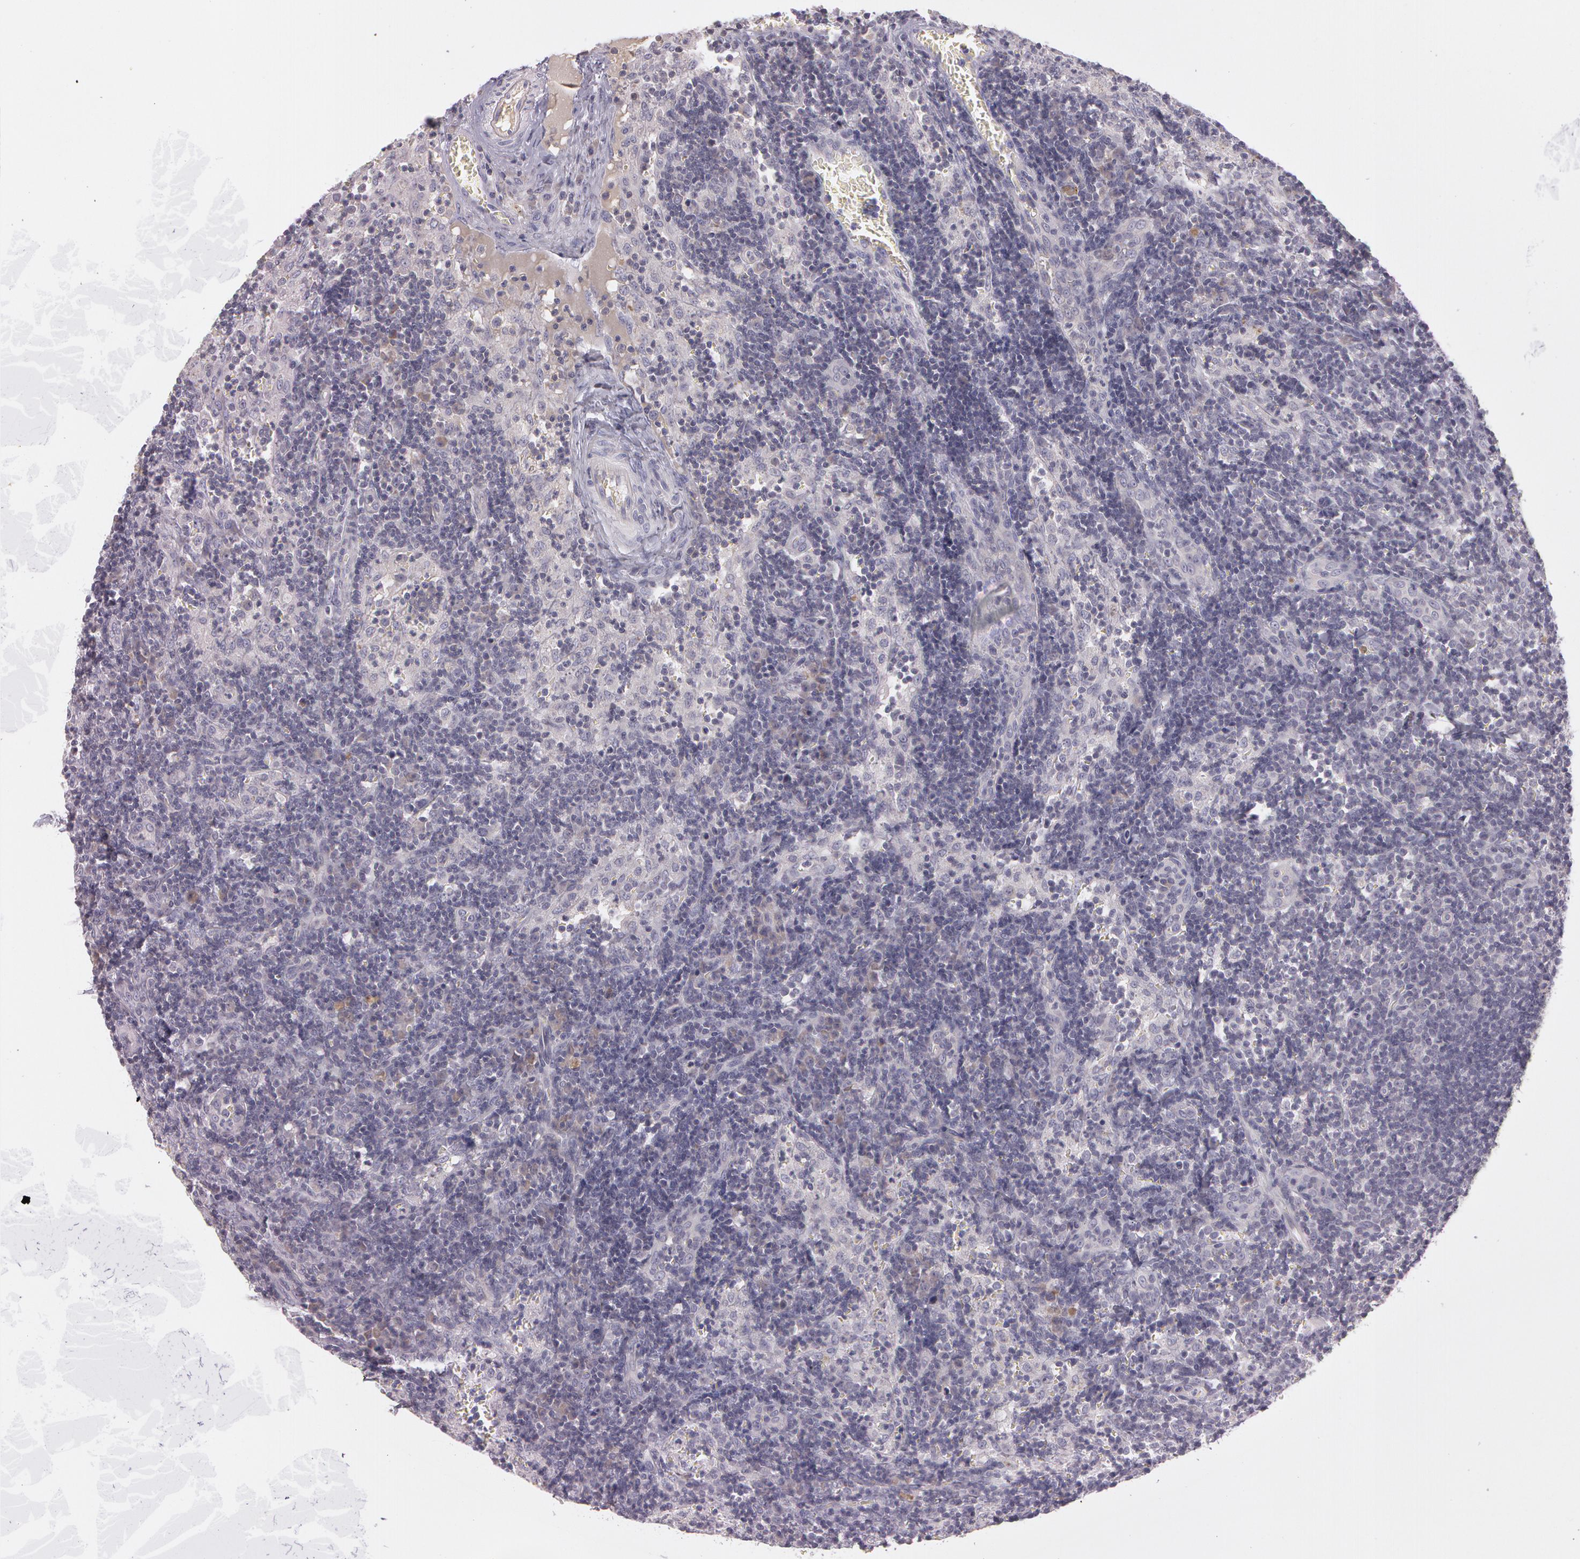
{"staining": {"intensity": "negative", "quantity": "none", "location": "none"}, "tissue": "lymph node", "cell_type": "Germinal center cells", "image_type": "normal", "snomed": [{"axis": "morphology", "description": "Normal tissue, NOS"}, {"axis": "morphology", "description": "Inflammation, NOS"}, {"axis": "topography", "description": "Lymph node"}, {"axis": "topography", "description": "Salivary gland"}], "caption": "The histopathology image demonstrates no significant staining in germinal center cells of lymph node. (DAB (3,3'-diaminobenzidine) IHC with hematoxylin counter stain).", "gene": "MXRA5", "patient": {"sex": "male", "age": 3}}